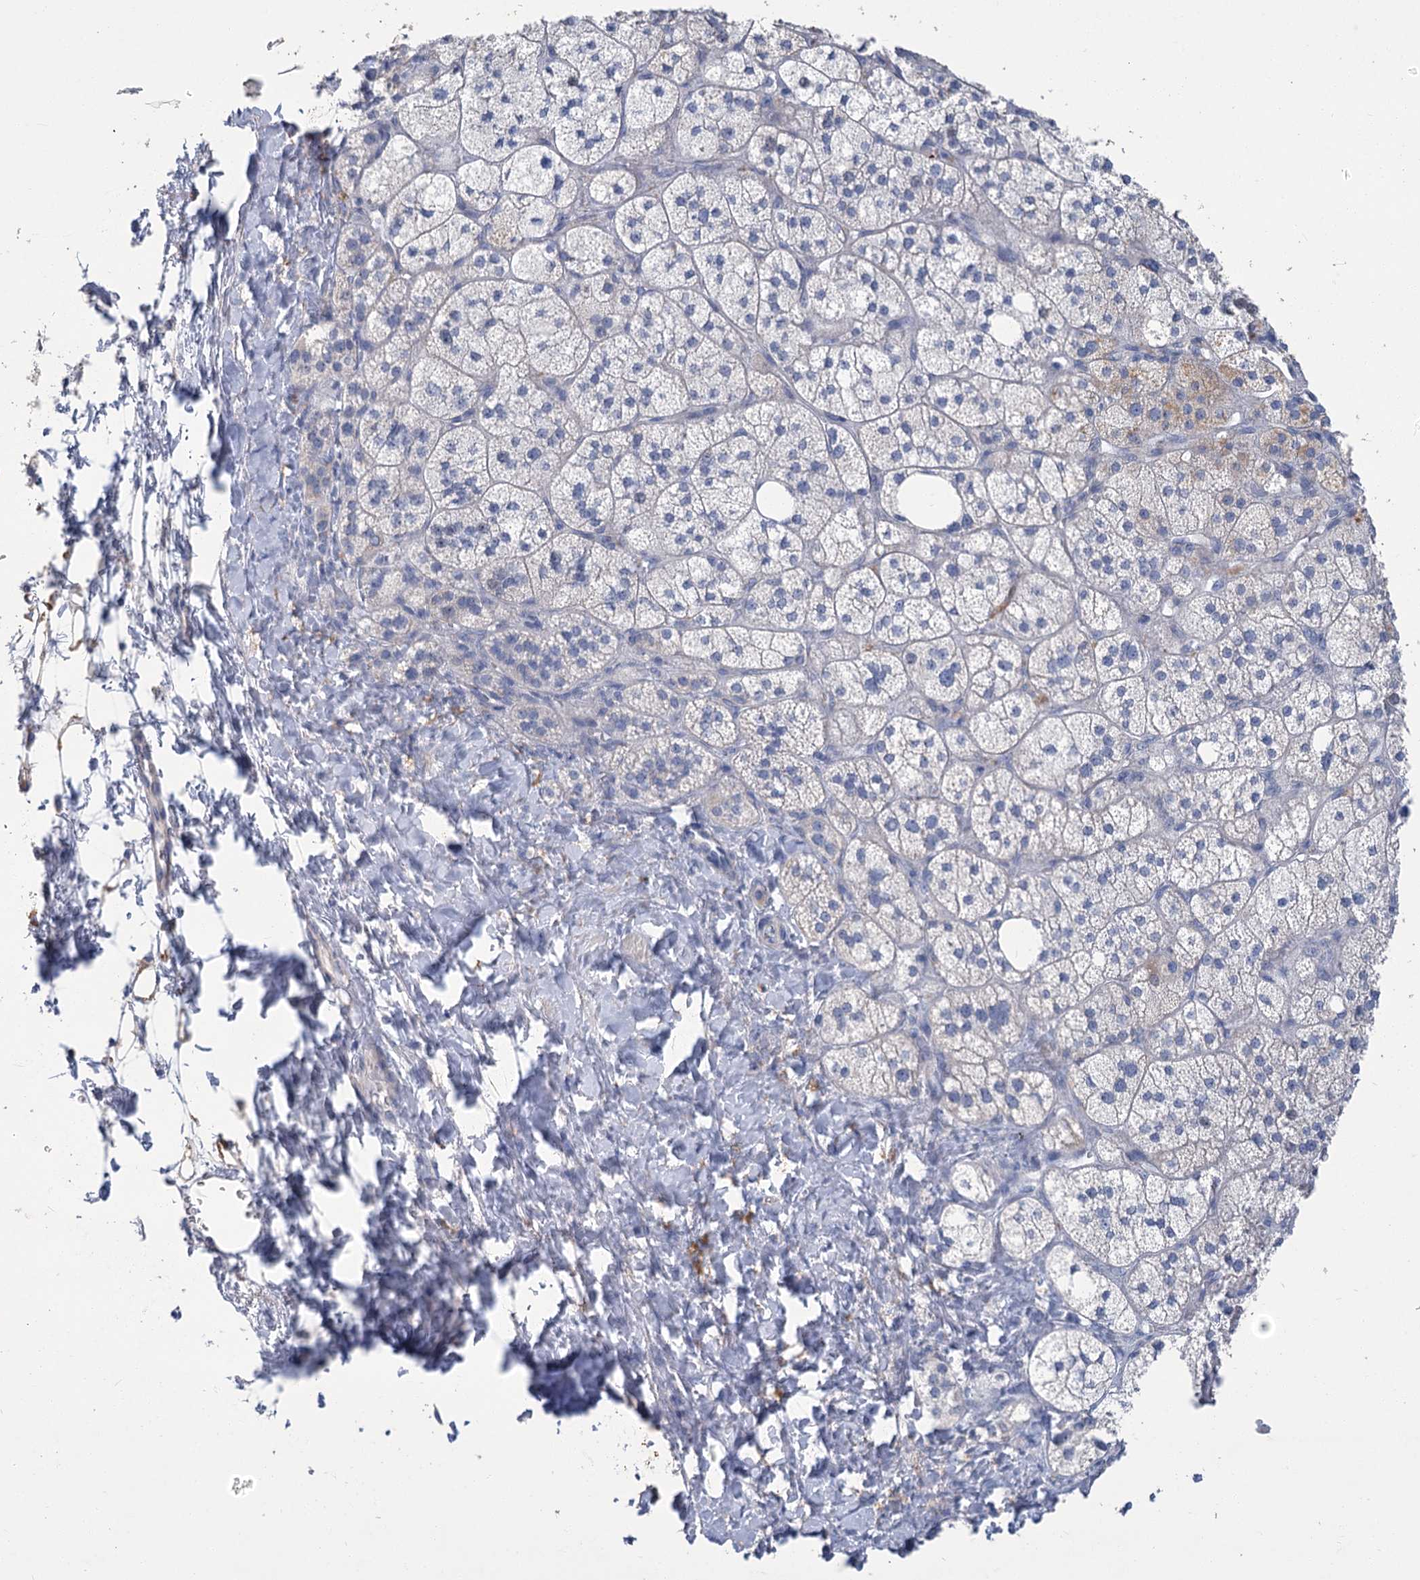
{"staining": {"intensity": "weak", "quantity": "<25%", "location": "cytoplasmic/membranous"}, "tissue": "adrenal gland", "cell_type": "Glandular cells", "image_type": "normal", "snomed": [{"axis": "morphology", "description": "Normal tissue, NOS"}, {"axis": "topography", "description": "Adrenal gland"}], "caption": "Immunohistochemistry image of unremarkable adrenal gland: human adrenal gland stained with DAB (3,3'-diaminobenzidine) reveals no significant protein expression in glandular cells. (DAB (3,3'-diaminobenzidine) IHC with hematoxylin counter stain).", "gene": "SLC9A3", "patient": {"sex": "male", "age": 61}}